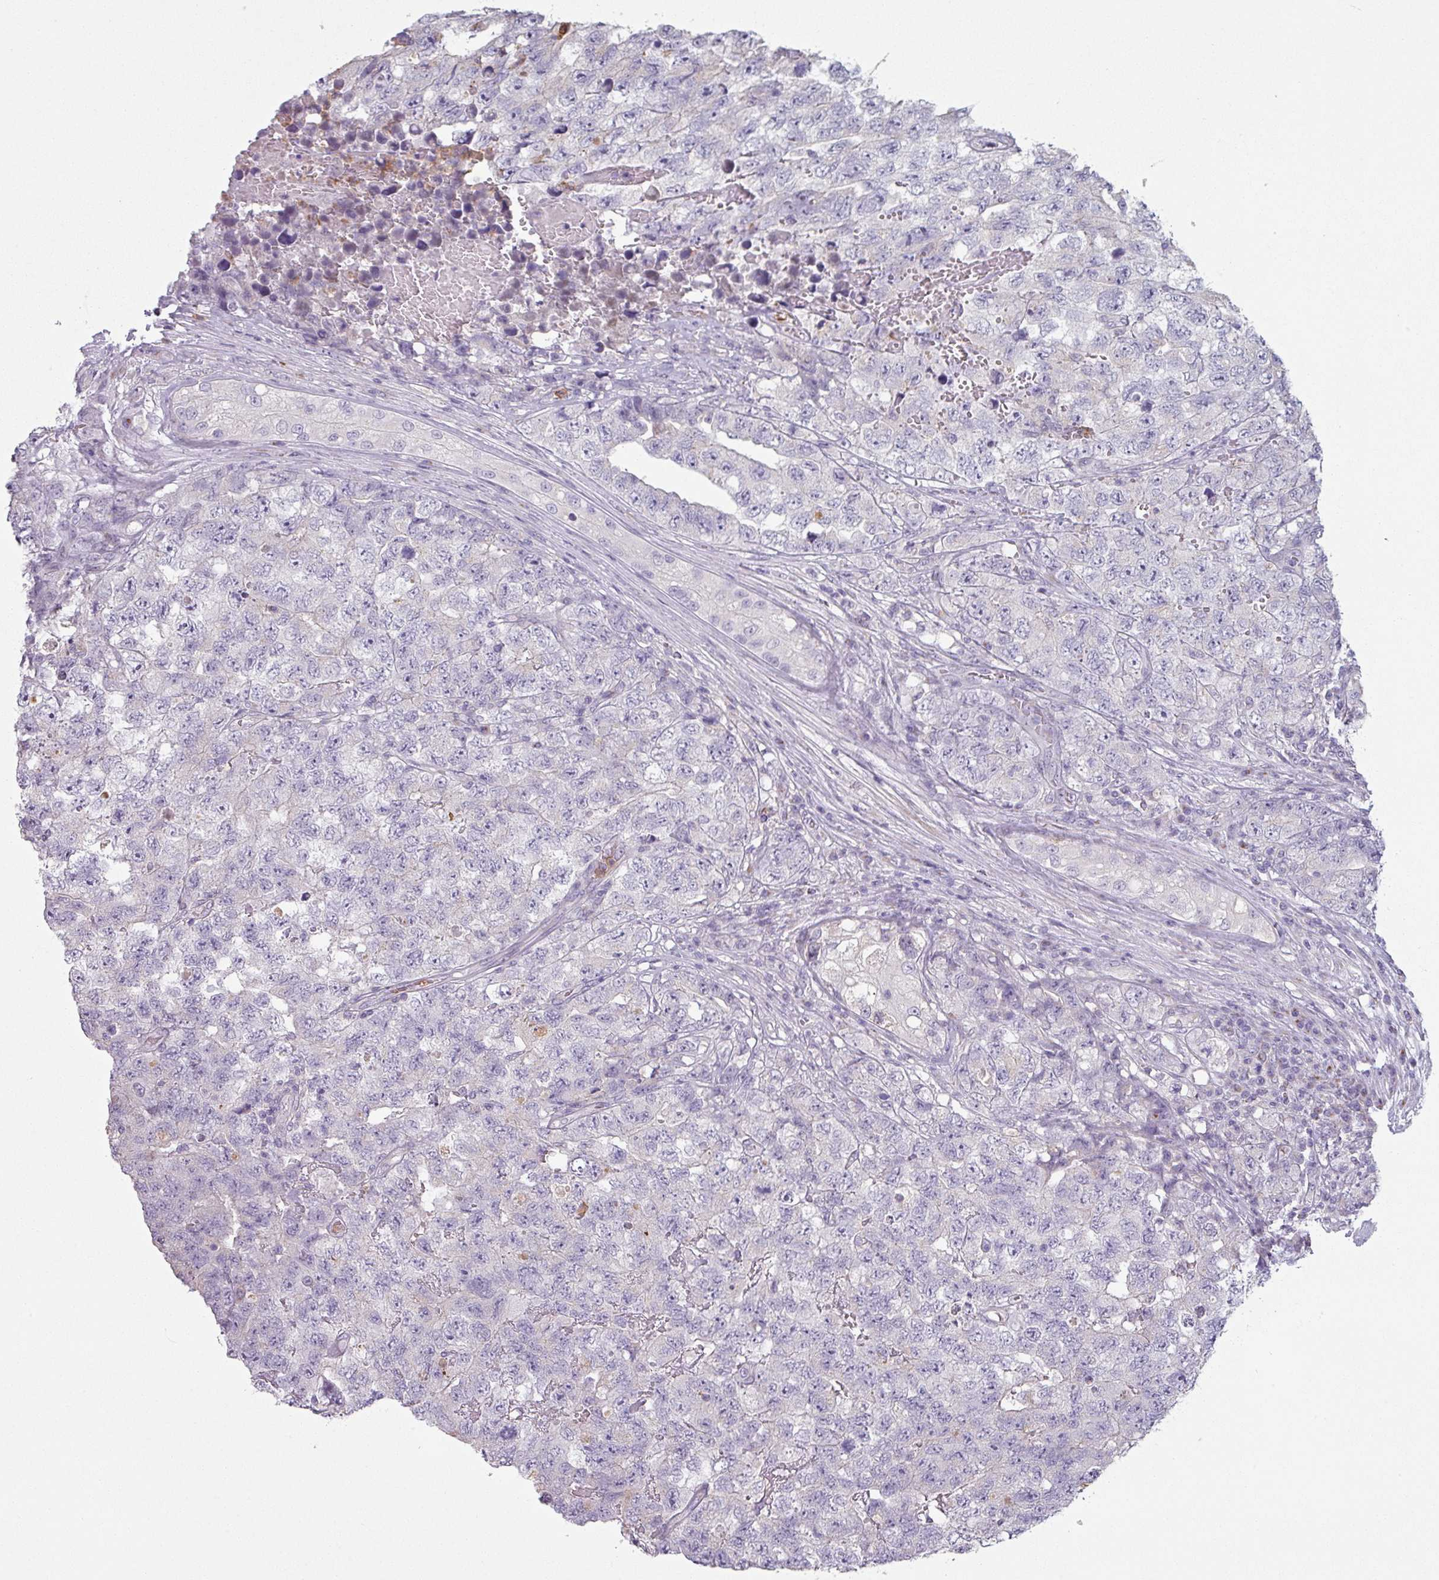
{"staining": {"intensity": "negative", "quantity": "none", "location": "none"}, "tissue": "testis cancer", "cell_type": "Tumor cells", "image_type": "cancer", "snomed": [{"axis": "morphology", "description": "Carcinoma, Embryonal, NOS"}, {"axis": "topography", "description": "Testis"}], "caption": "Tumor cells are negative for brown protein staining in testis embryonal carcinoma. (DAB (3,3'-diaminobenzidine) immunohistochemistry, high magnification).", "gene": "MAGEC3", "patient": {"sex": "male", "age": 31}}